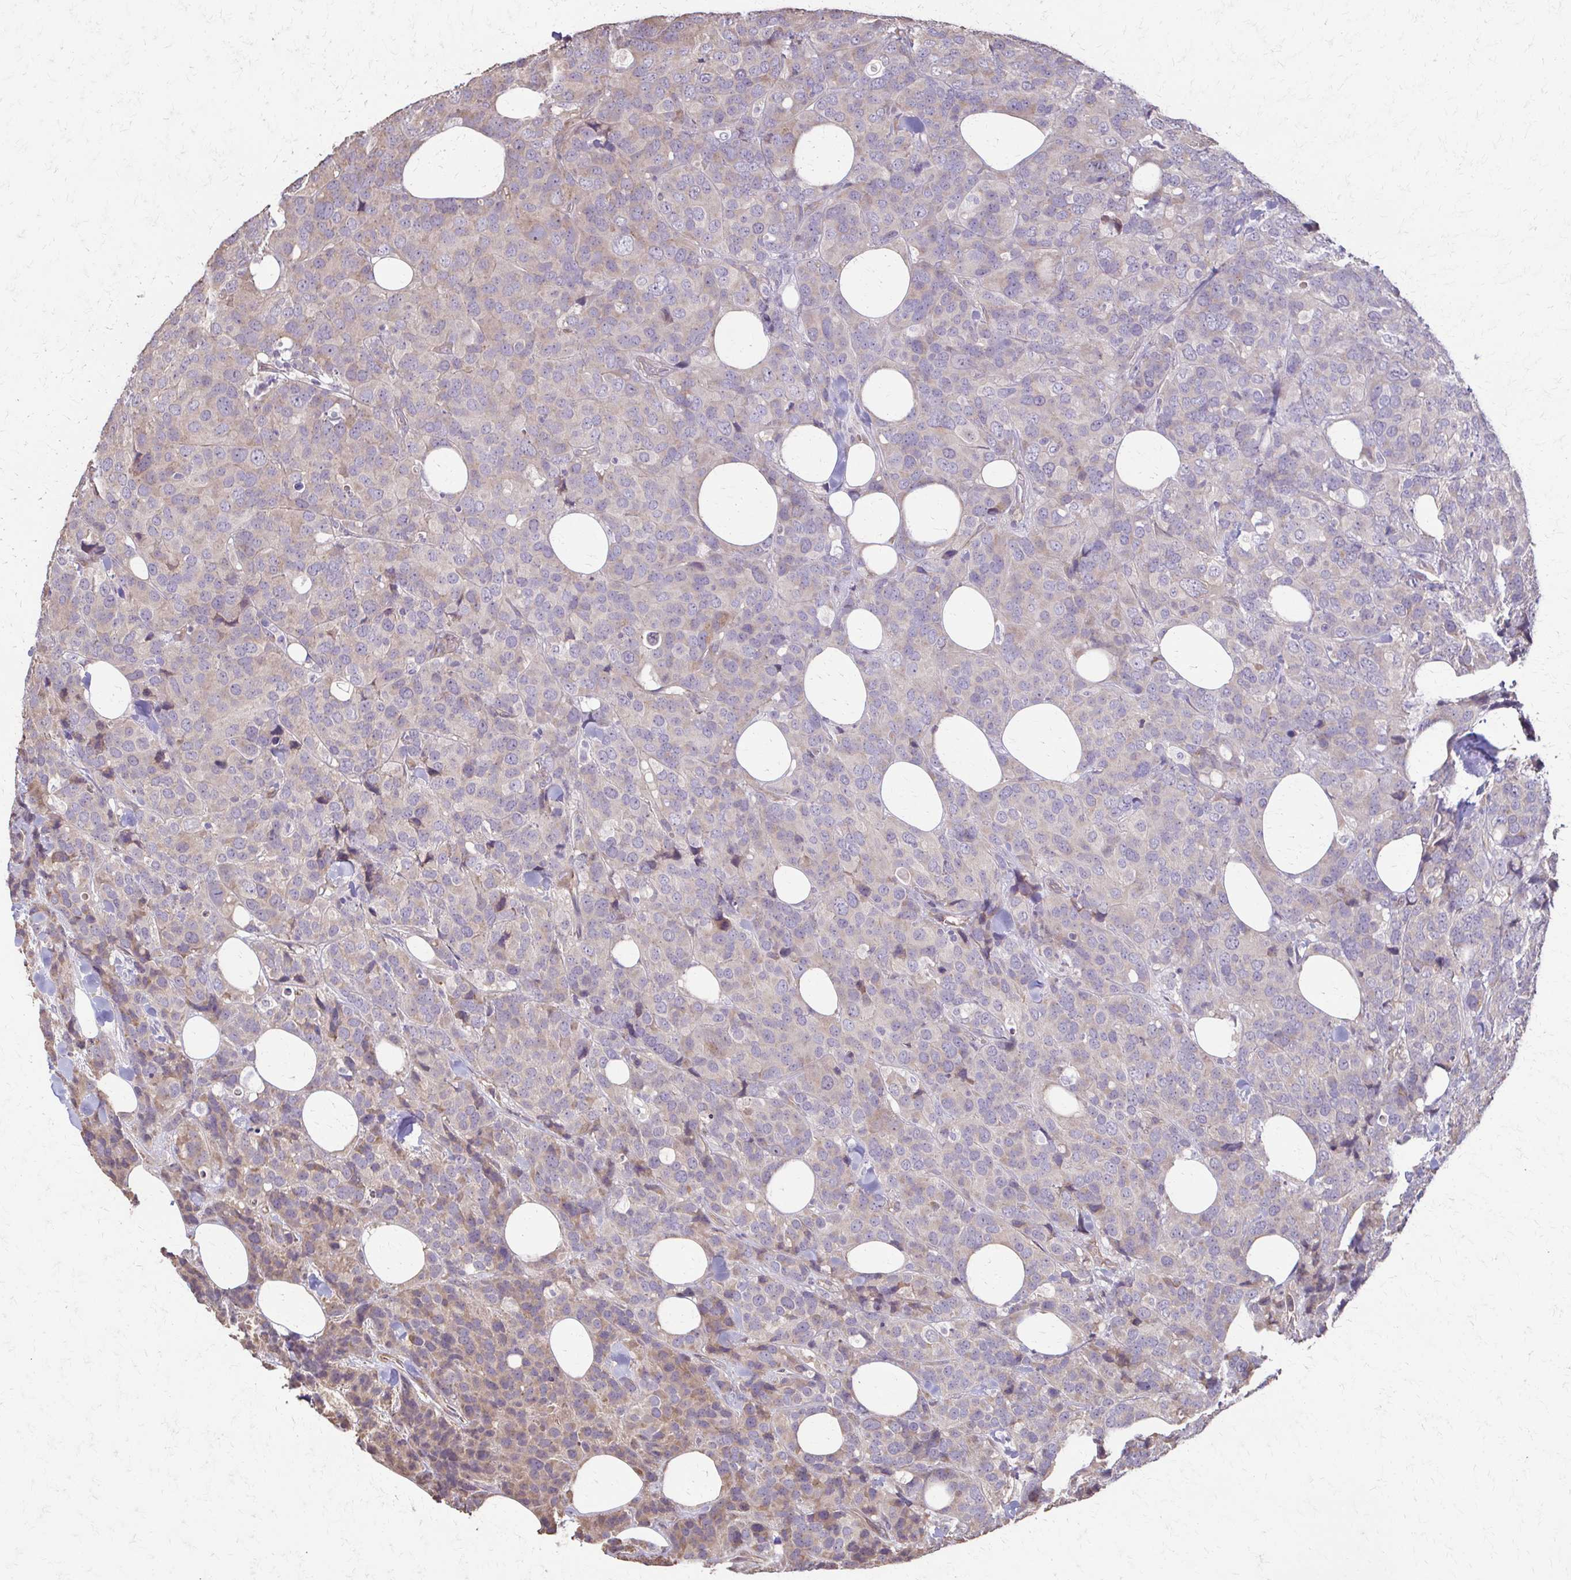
{"staining": {"intensity": "weak", "quantity": "25%-75%", "location": "cytoplasmic/membranous"}, "tissue": "breast cancer", "cell_type": "Tumor cells", "image_type": "cancer", "snomed": [{"axis": "morphology", "description": "Lobular carcinoma"}, {"axis": "topography", "description": "Breast"}], "caption": "Weak cytoplasmic/membranous staining for a protein is present in about 25%-75% of tumor cells of breast lobular carcinoma using IHC.", "gene": "IL18BP", "patient": {"sex": "female", "age": 59}}